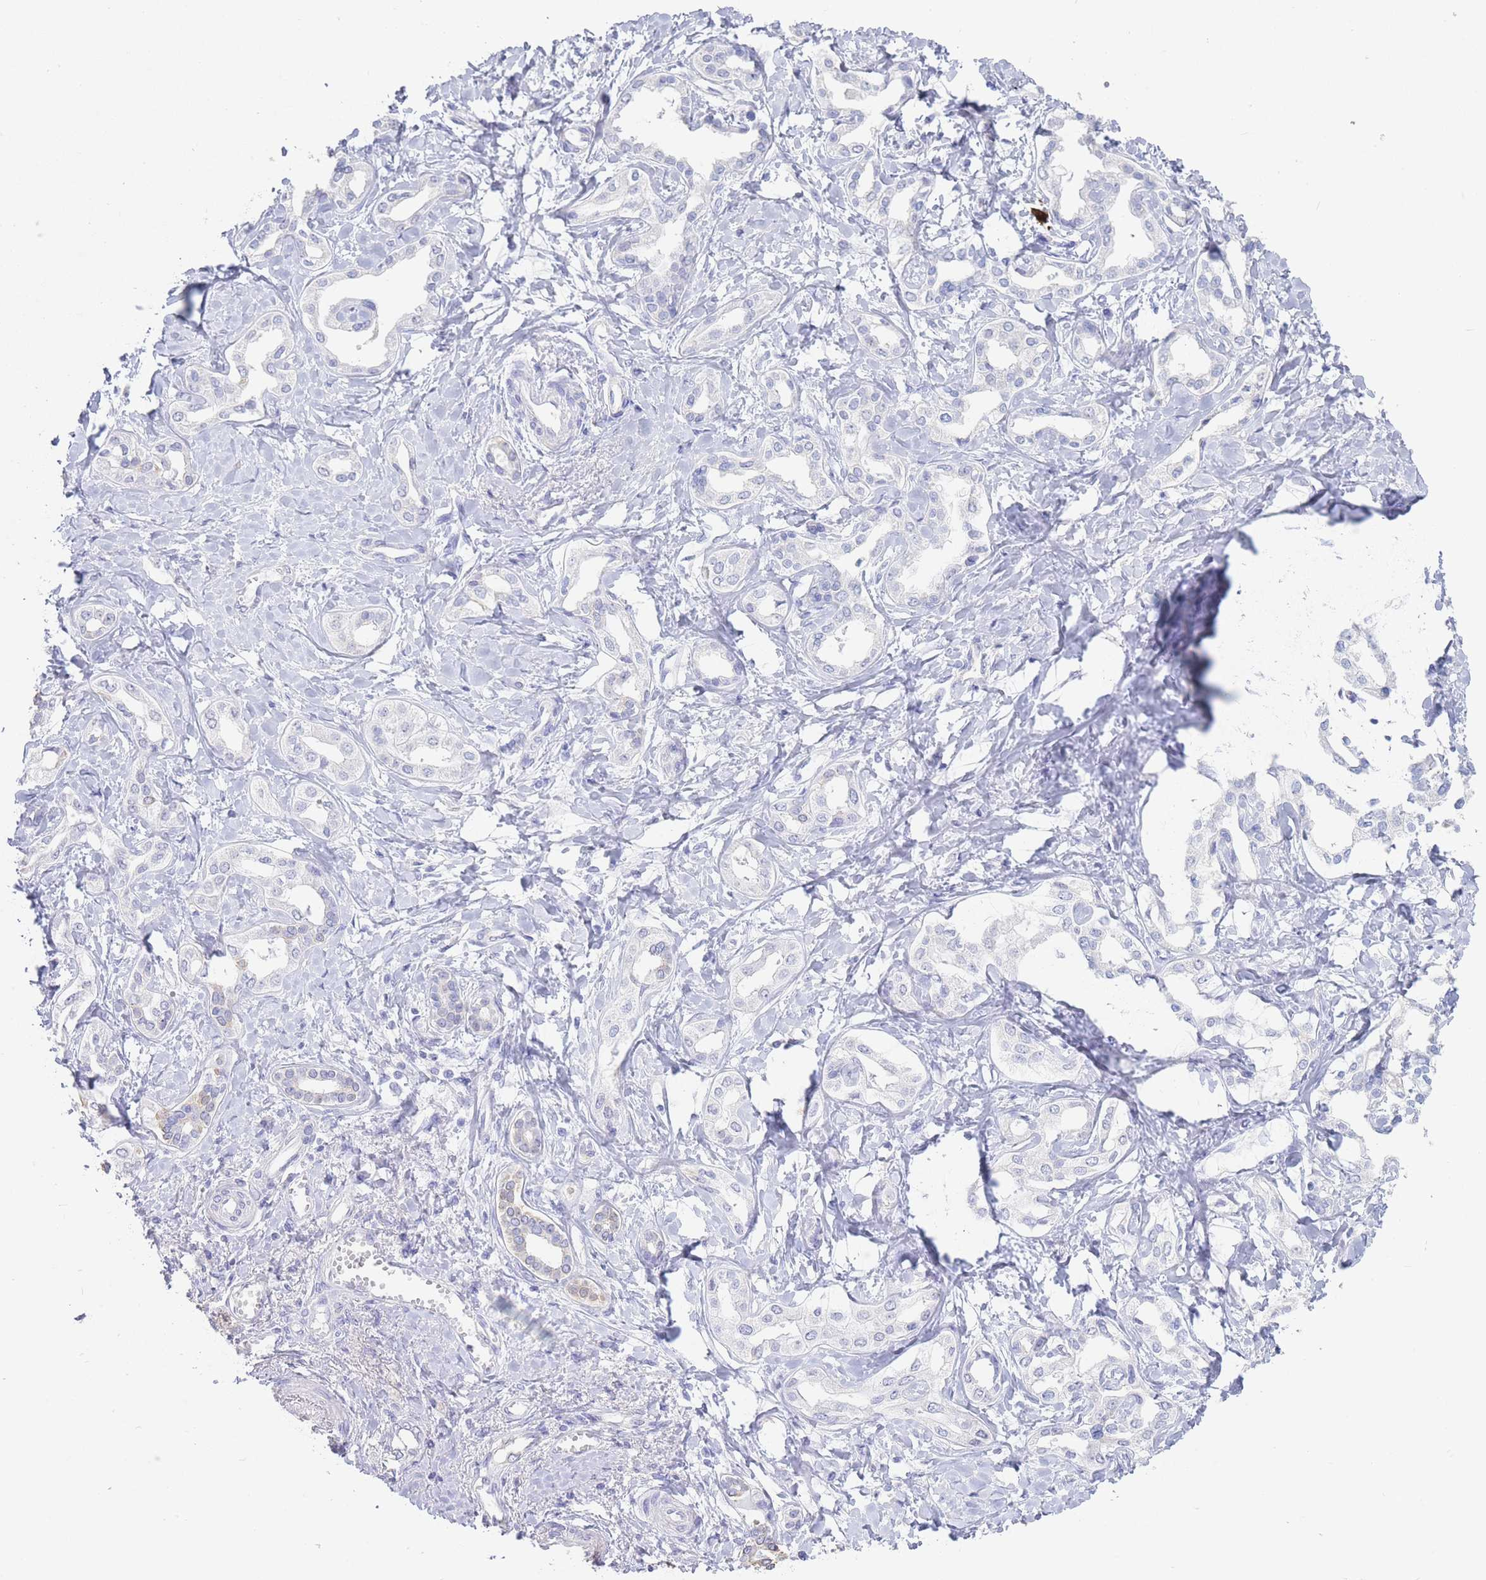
{"staining": {"intensity": "negative", "quantity": "none", "location": "none"}, "tissue": "liver cancer", "cell_type": "Tumor cells", "image_type": "cancer", "snomed": [{"axis": "morphology", "description": "Cholangiocarcinoma"}, {"axis": "topography", "description": "Liver"}], "caption": "Immunohistochemistry (IHC) image of neoplastic tissue: cholangiocarcinoma (liver) stained with DAB displays no significant protein staining in tumor cells.", "gene": "CD37", "patient": {"sex": "female", "age": 77}}